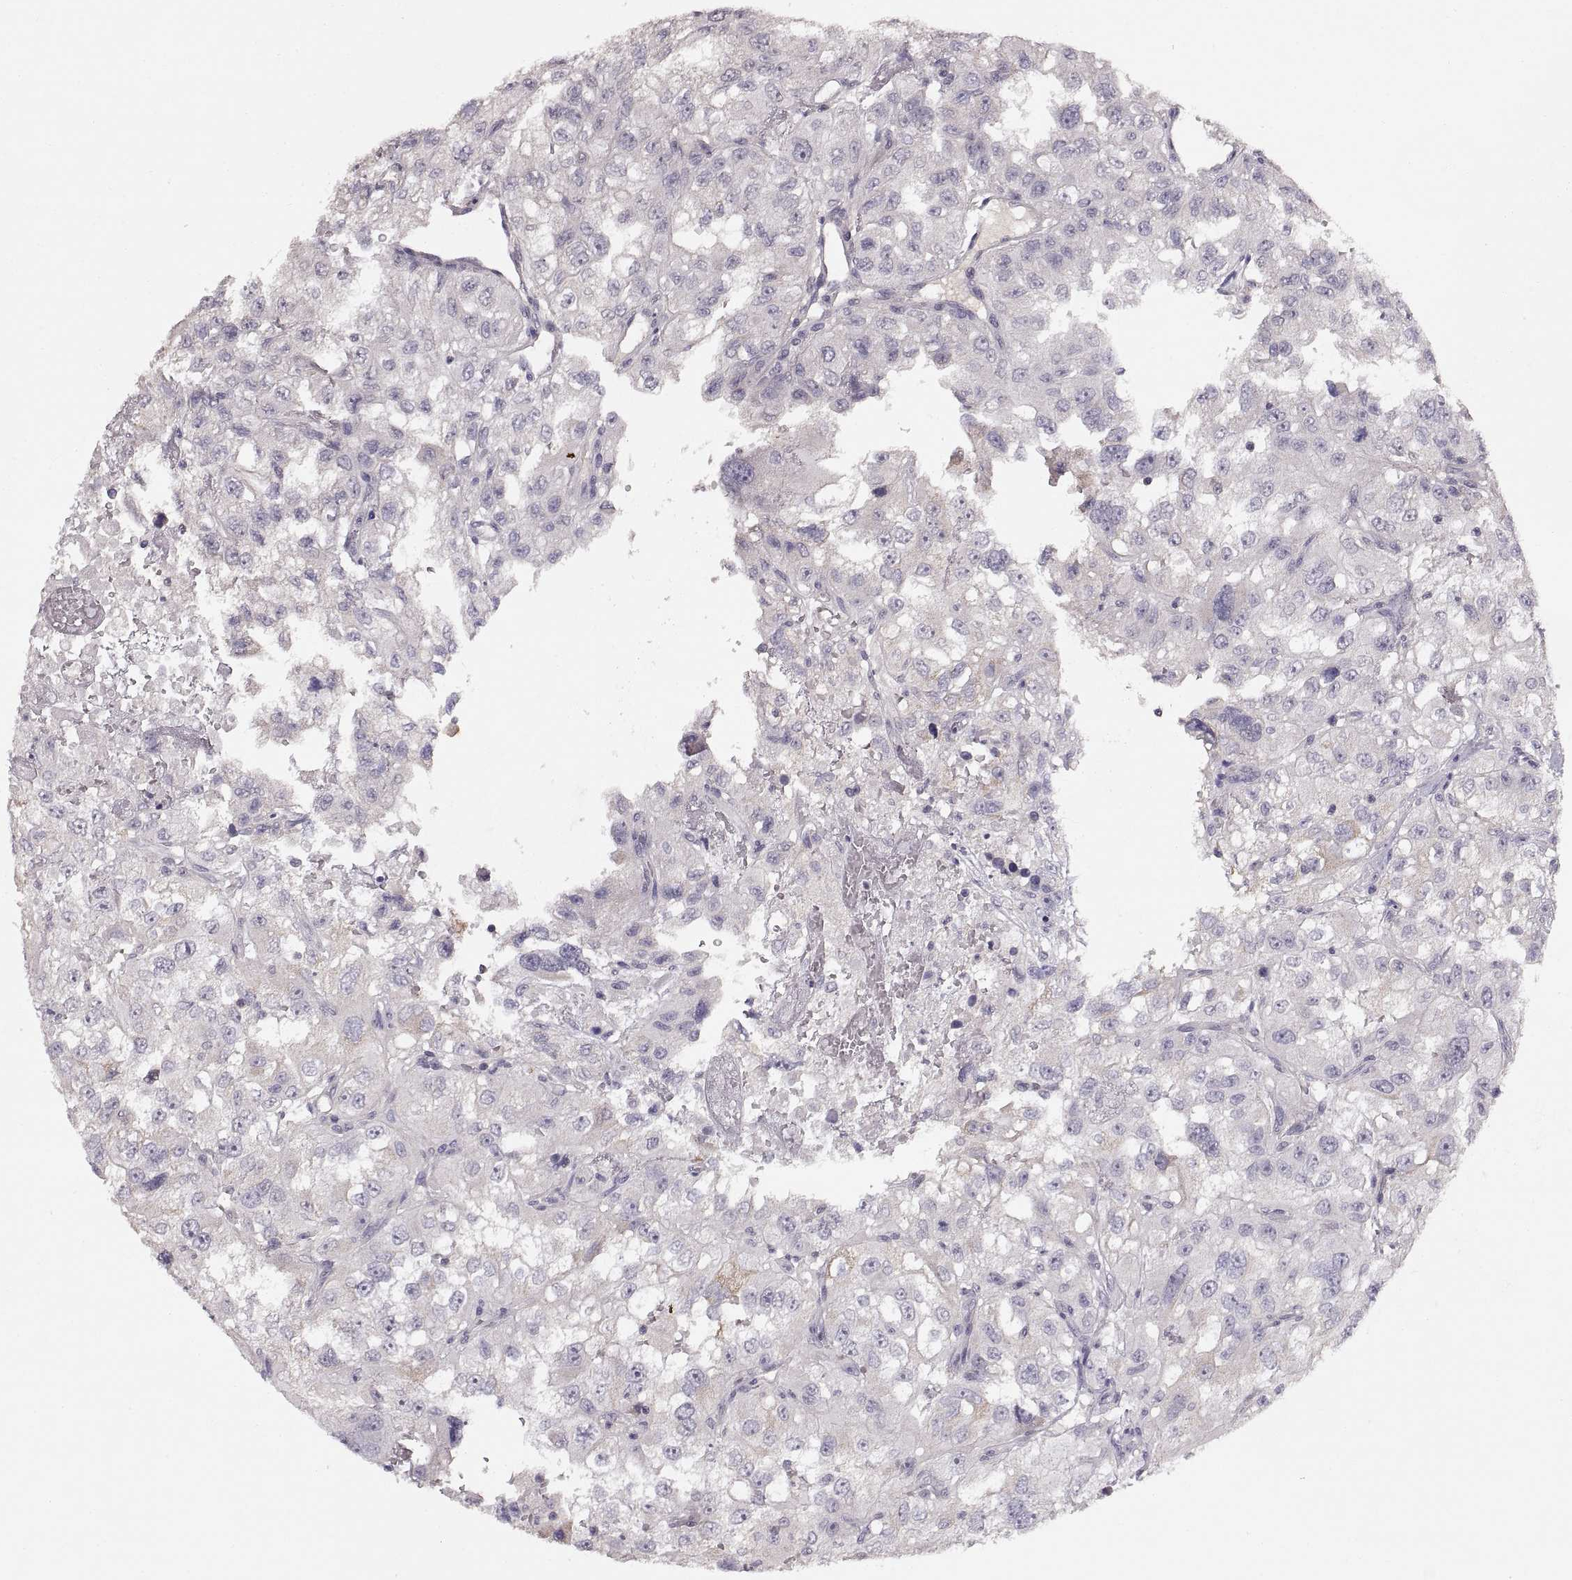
{"staining": {"intensity": "negative", "quantity": "none", "location": "none"}, "tissue": "renal cancer", "cell_type": "Tumor cells", "image_type": "cancer", "snomed": [{"axis": "morphology", "description": "Adenocarcinoma, NOS"}, {"axis": "topography", "description": "Kidney"}], "caption": "This is an immunohistochemistry histopathology image of renal adenocarcinoma. There is no expression in tumor cells.", "gene": "ADAM11", "patient": {"sex": "male", "age": 64}}